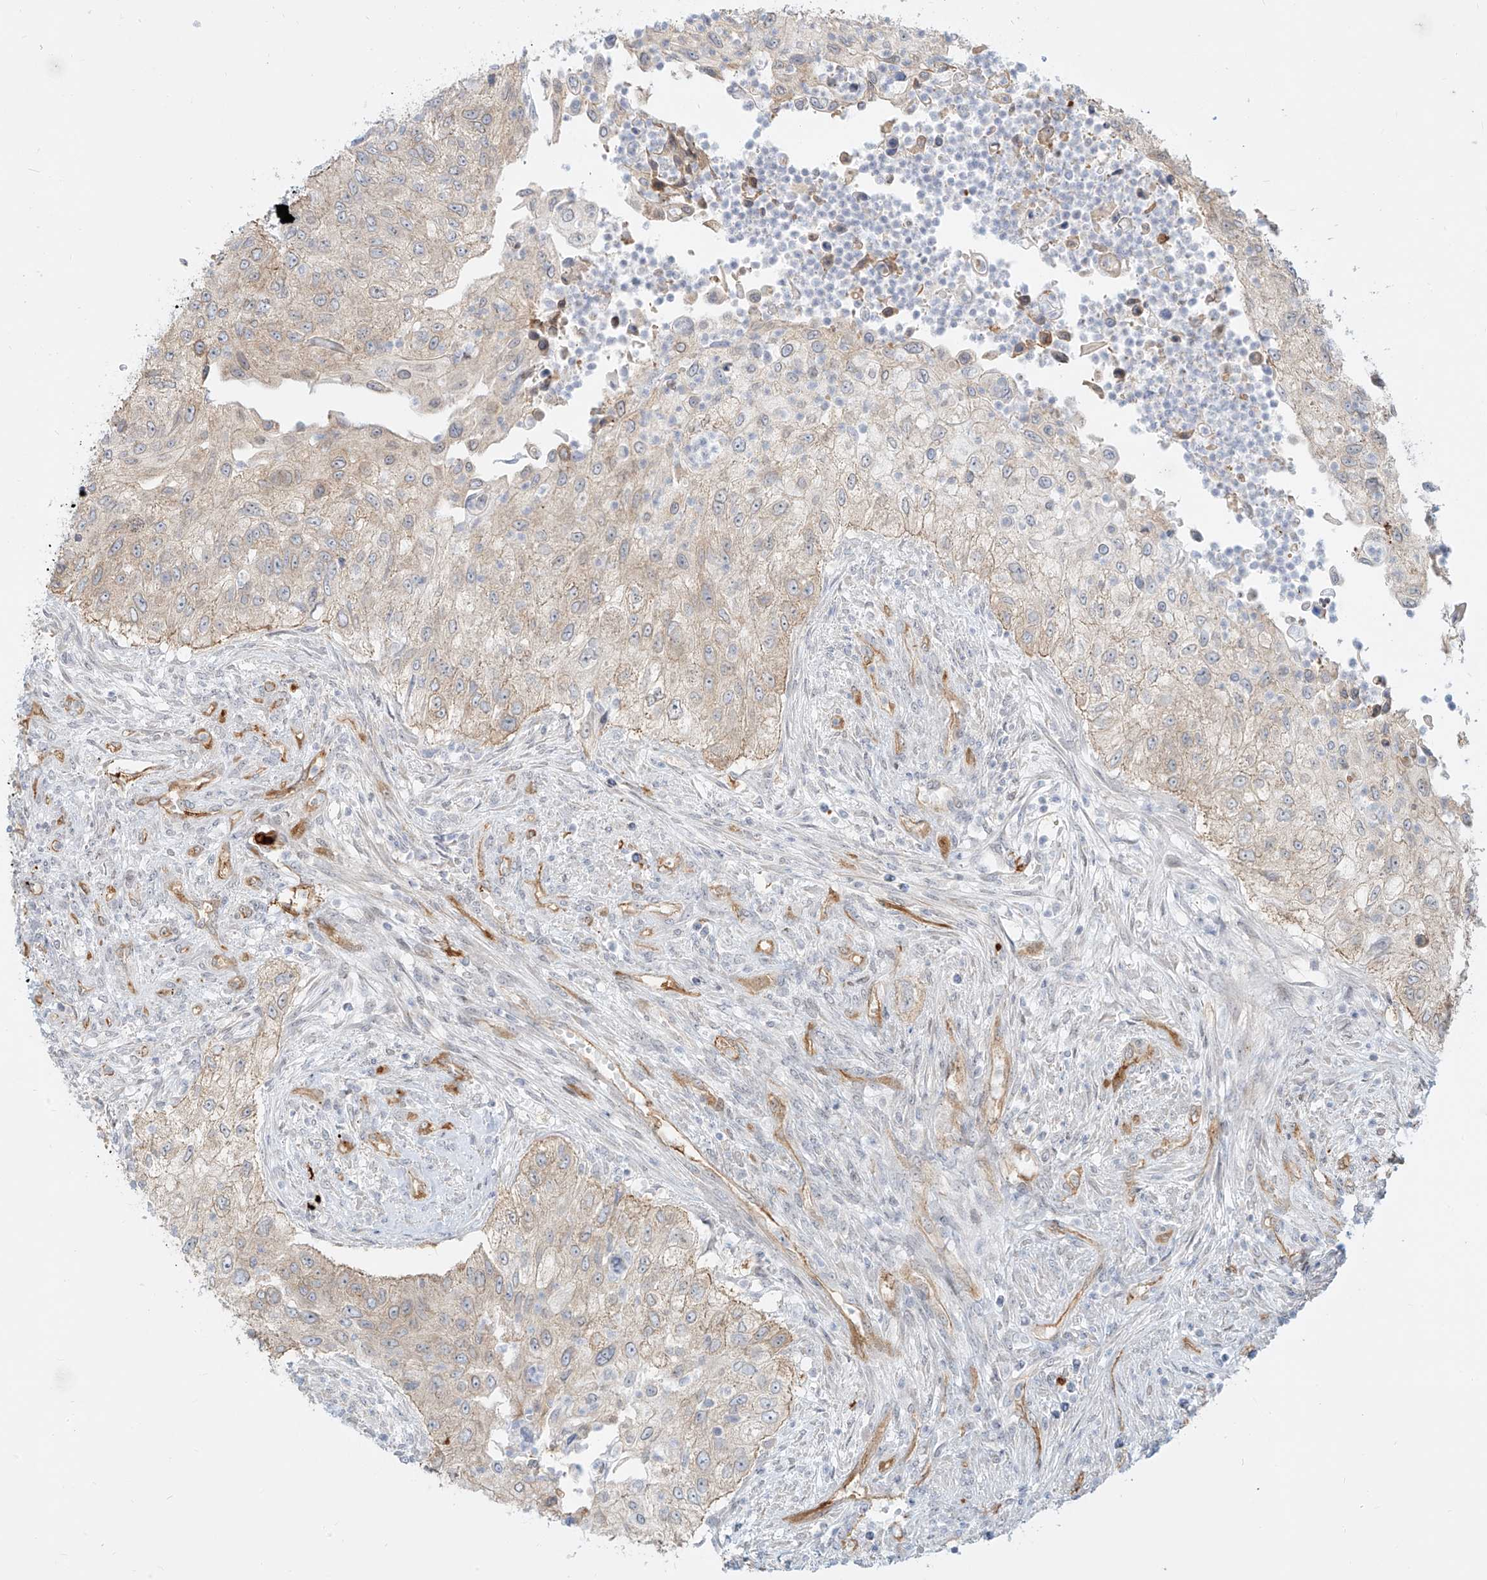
{"staining": {"intensity": "weak", "quantity": "<25%", "location": "cytoplasmic/membranous"}, "tissue": "urothelial cancer", "cell_type": "Tumor cells", "image_type": "cancer", "snomed": [{"axis": "morphology", "description": "Urothelial carcinoma, High grade"}, {"axis": "topography", "description": "Urinary bladder"}], "caption": "Immunohistochemical staining of urothelial cancer exhibits no significant staining in tumor cells. The staining is performed using DAB (3,3'-diaminobenzidine) brown chromogen with nuclei counter-stained in using hematoxylin.", "gene": "NHSL1", "patient": {"sex": "female", "age": 60}}